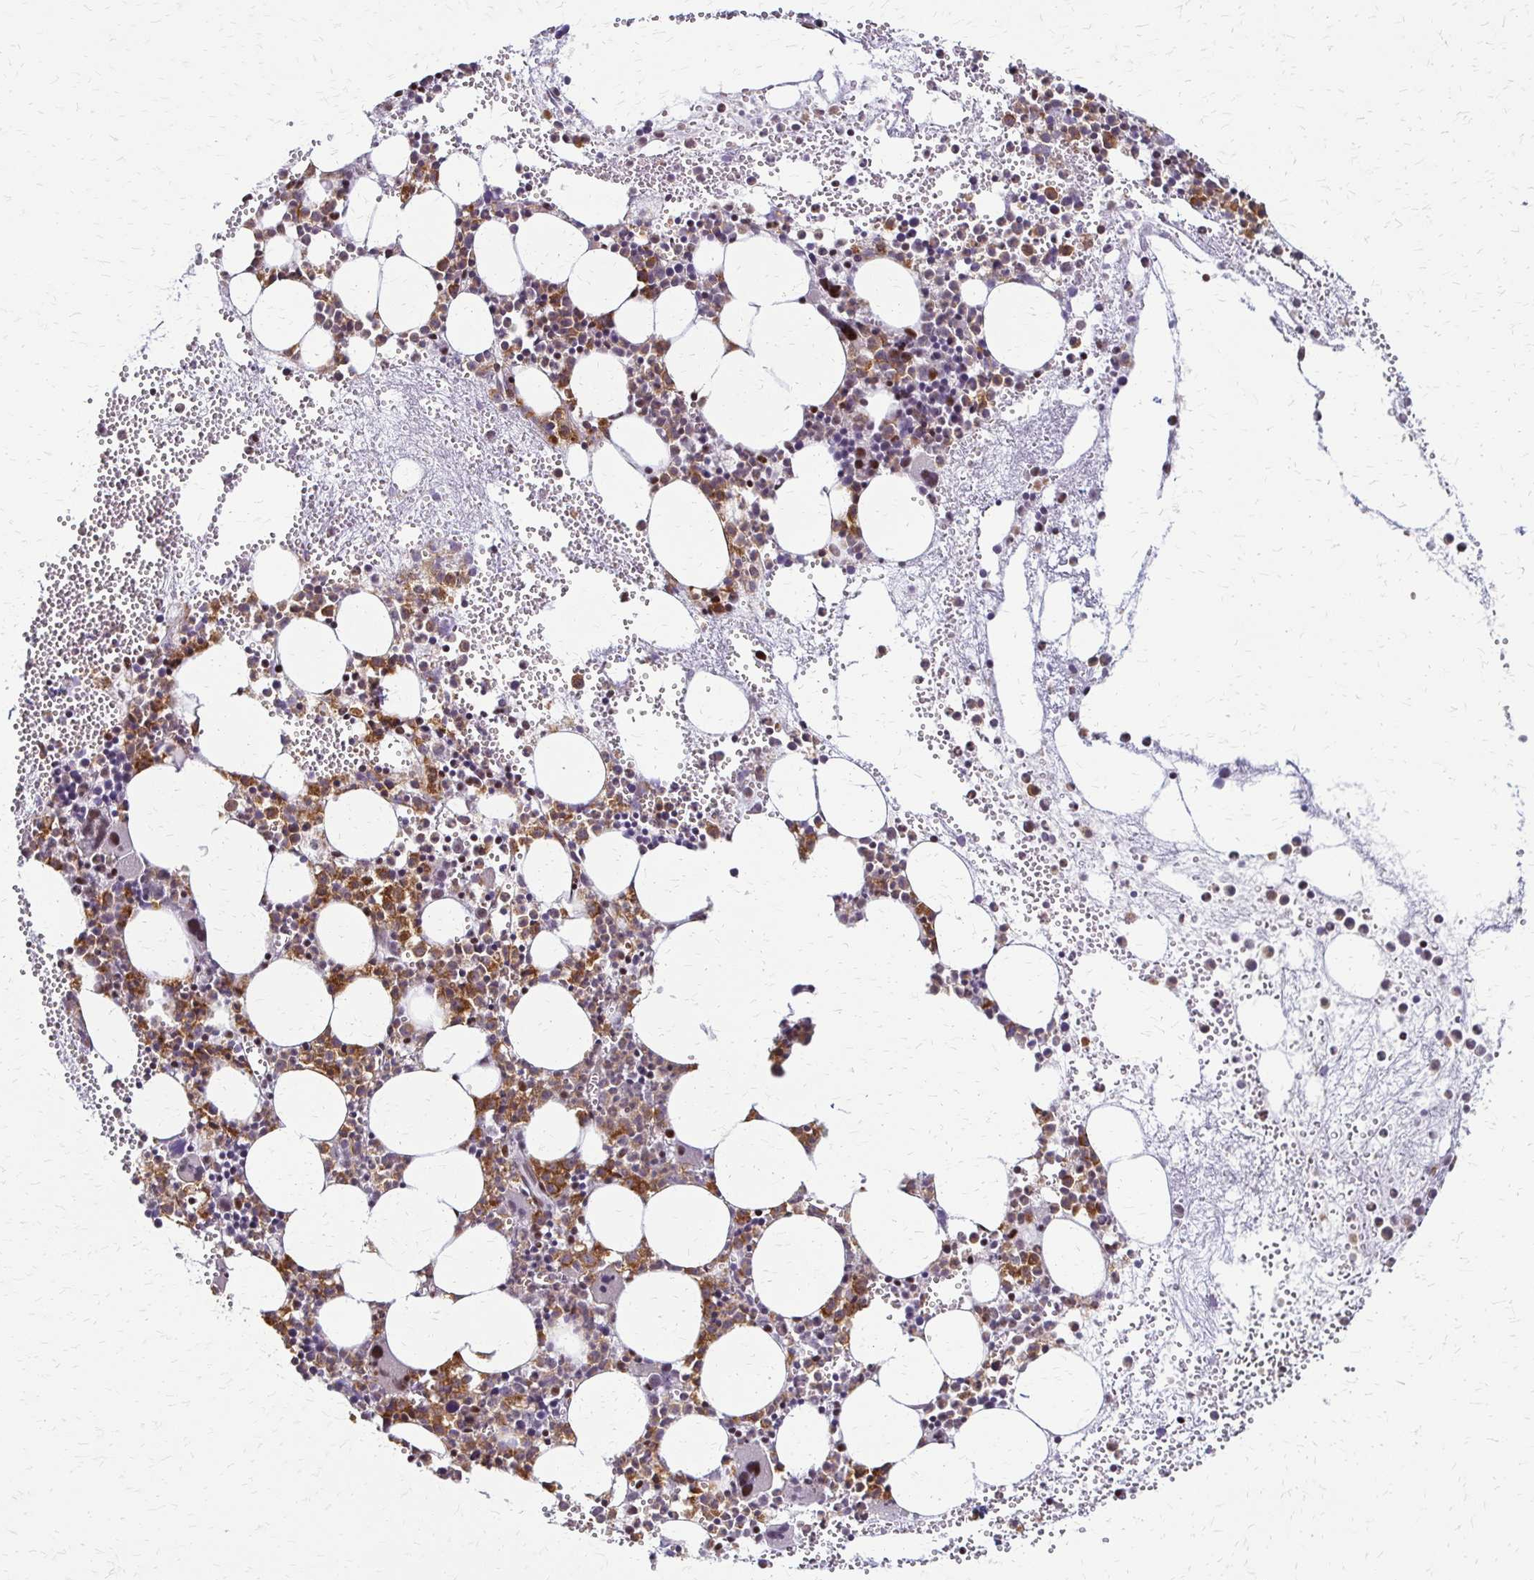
{"staining": {"intensity": "moderate", "quantity": ">75%", "location": "cytoplasmic/membranous,nuclear"}, "tissue": "bone marrow", "cell_type": "Hematopoietic cells", "image_type": "normal", "snomed": [{"axis": "morphology", "description": "Normal tissue, NOS"}, {"axis": "topography", "description": "Bone marrow"}], "caption": "Immunohistochemistry image of normal bone marrow: human bone marrow stained using IHC reveals medium levels of moderate protein expression localized specifically in the cytoplasmic/membranous,nuclear of hematopoietic cells, appearing as a cytoplasmic/membranous,nuclear brown color.", "gene": "TRIR", "patient": {"sex": "female", "age": 57}}